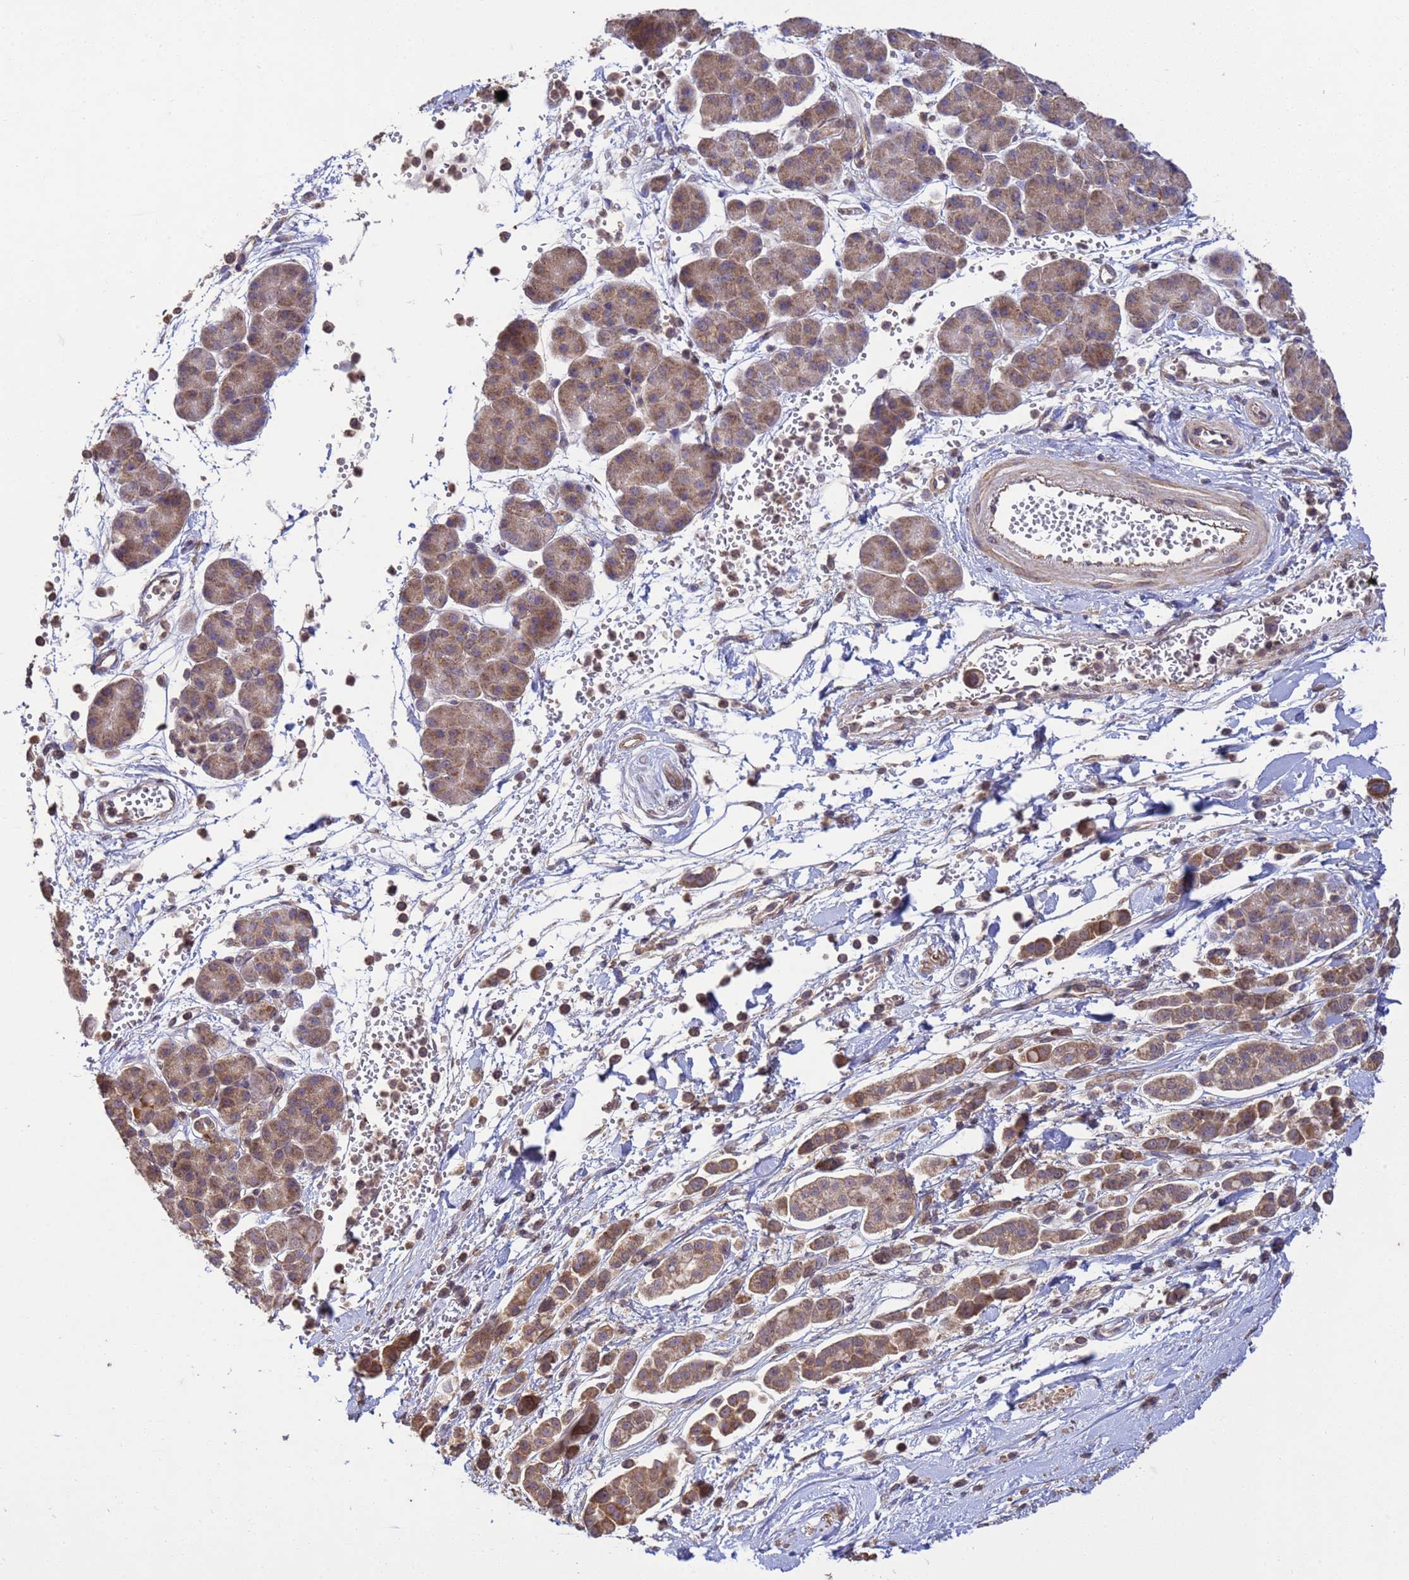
{"staining": {"intensity": "moderate", "quantity": ">75%", "location": "cytoplasmic/membranous"}, "tissue": "pancreatic cancer", "cell_type": "Tumor cells", "image_type": "cancer", "snomed": [{"axis": "morphology", "description": "Normal tissue, NOS"}, {"axis": "morphology", "description": "Adenocarcinoma, NOS"}, {"axis": "topography", "description": "Pancreas"}], "caption": "Brown immunohistochemical staining in human adenocarcinoma (pancreatic) reveals moderate cytoplasmic/membranous positivity in about >75% of tumor cells.", "gene": "P2RX7", "patient": {"sex": "female", "age": 64}}